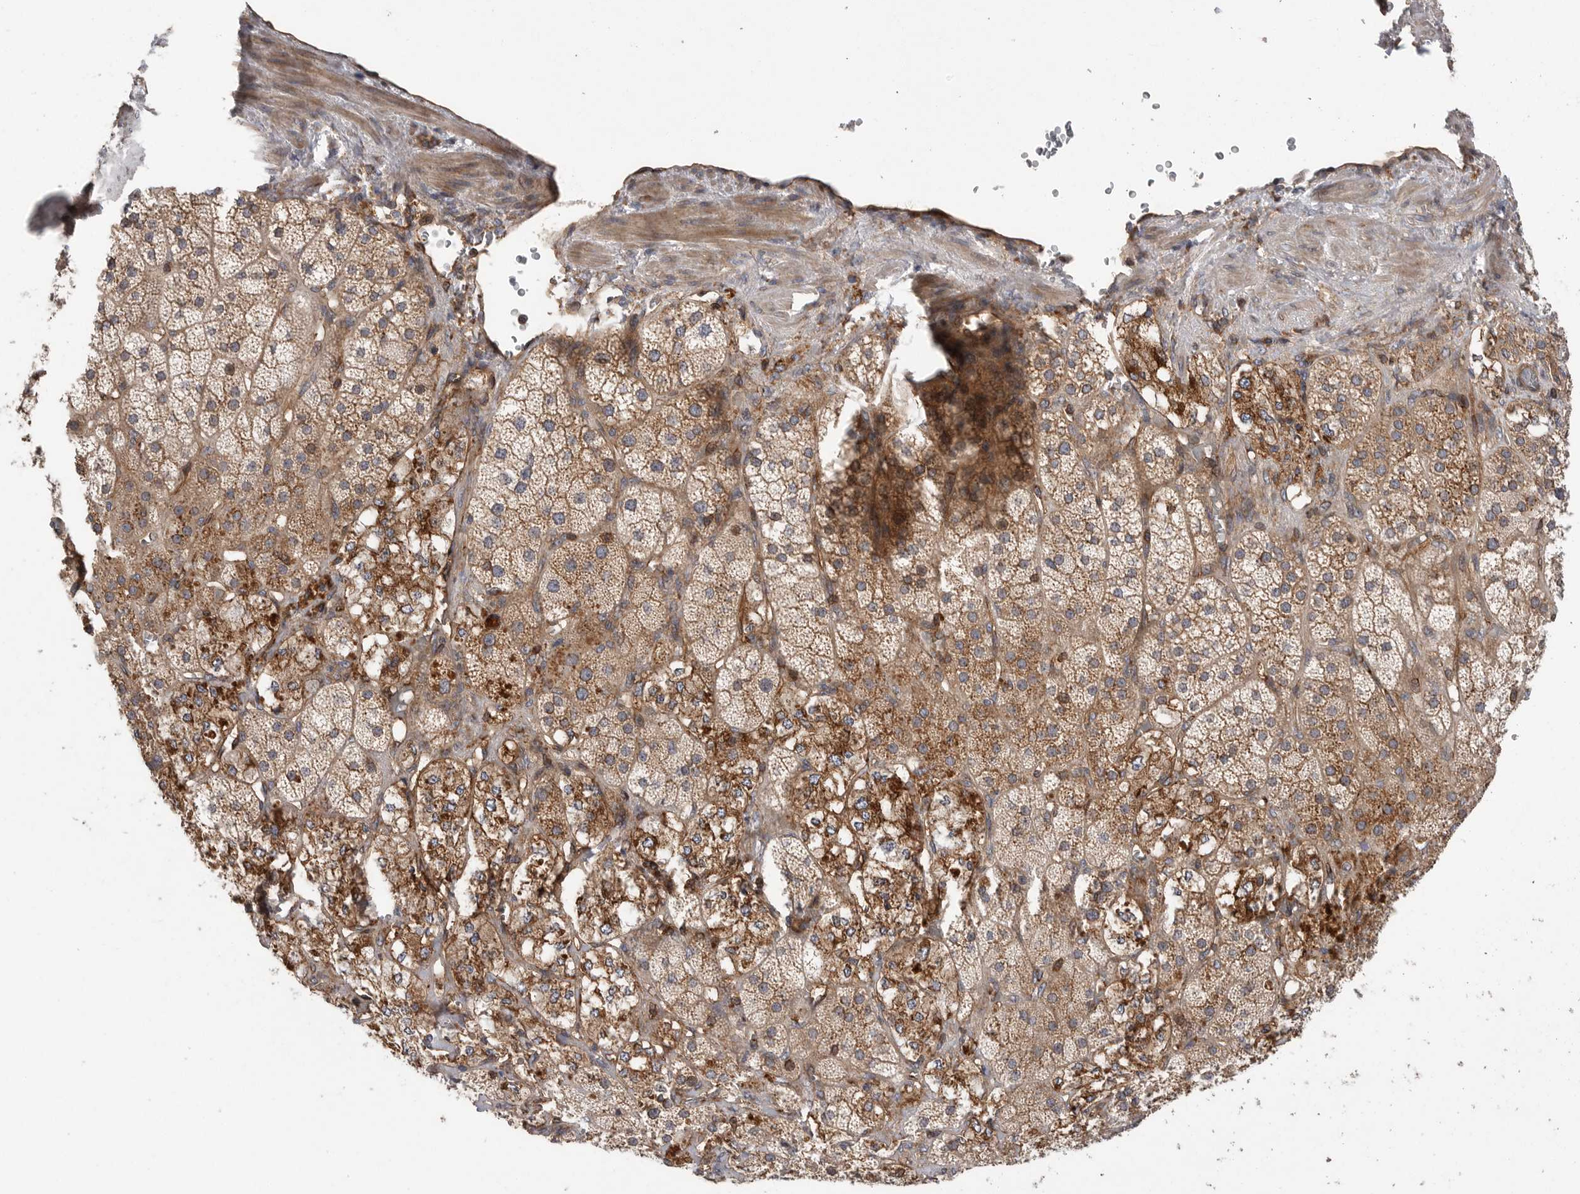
{"staining": {"intensity": "moderate", "quantity": ">75%", "location": "cytoplasmic/membranous"}, "tissue": "adrenal gland", "cell_type": "Glandular cells", "image_type": "normal", "snomed": [{"axis": "morphology", "description": "Normal tissue, NOS"}, {"axis": "topography", "description": "Adrenal gland"}], "caption": "High-power microscopy captured an IHC image of unremarkable adrenal gland, revealing moderate cytoplasmic/membranous expression in approximately >75% of glandular cells.", "gene": "PRKCH", "patient": {"sex": "male", "age": 57}}